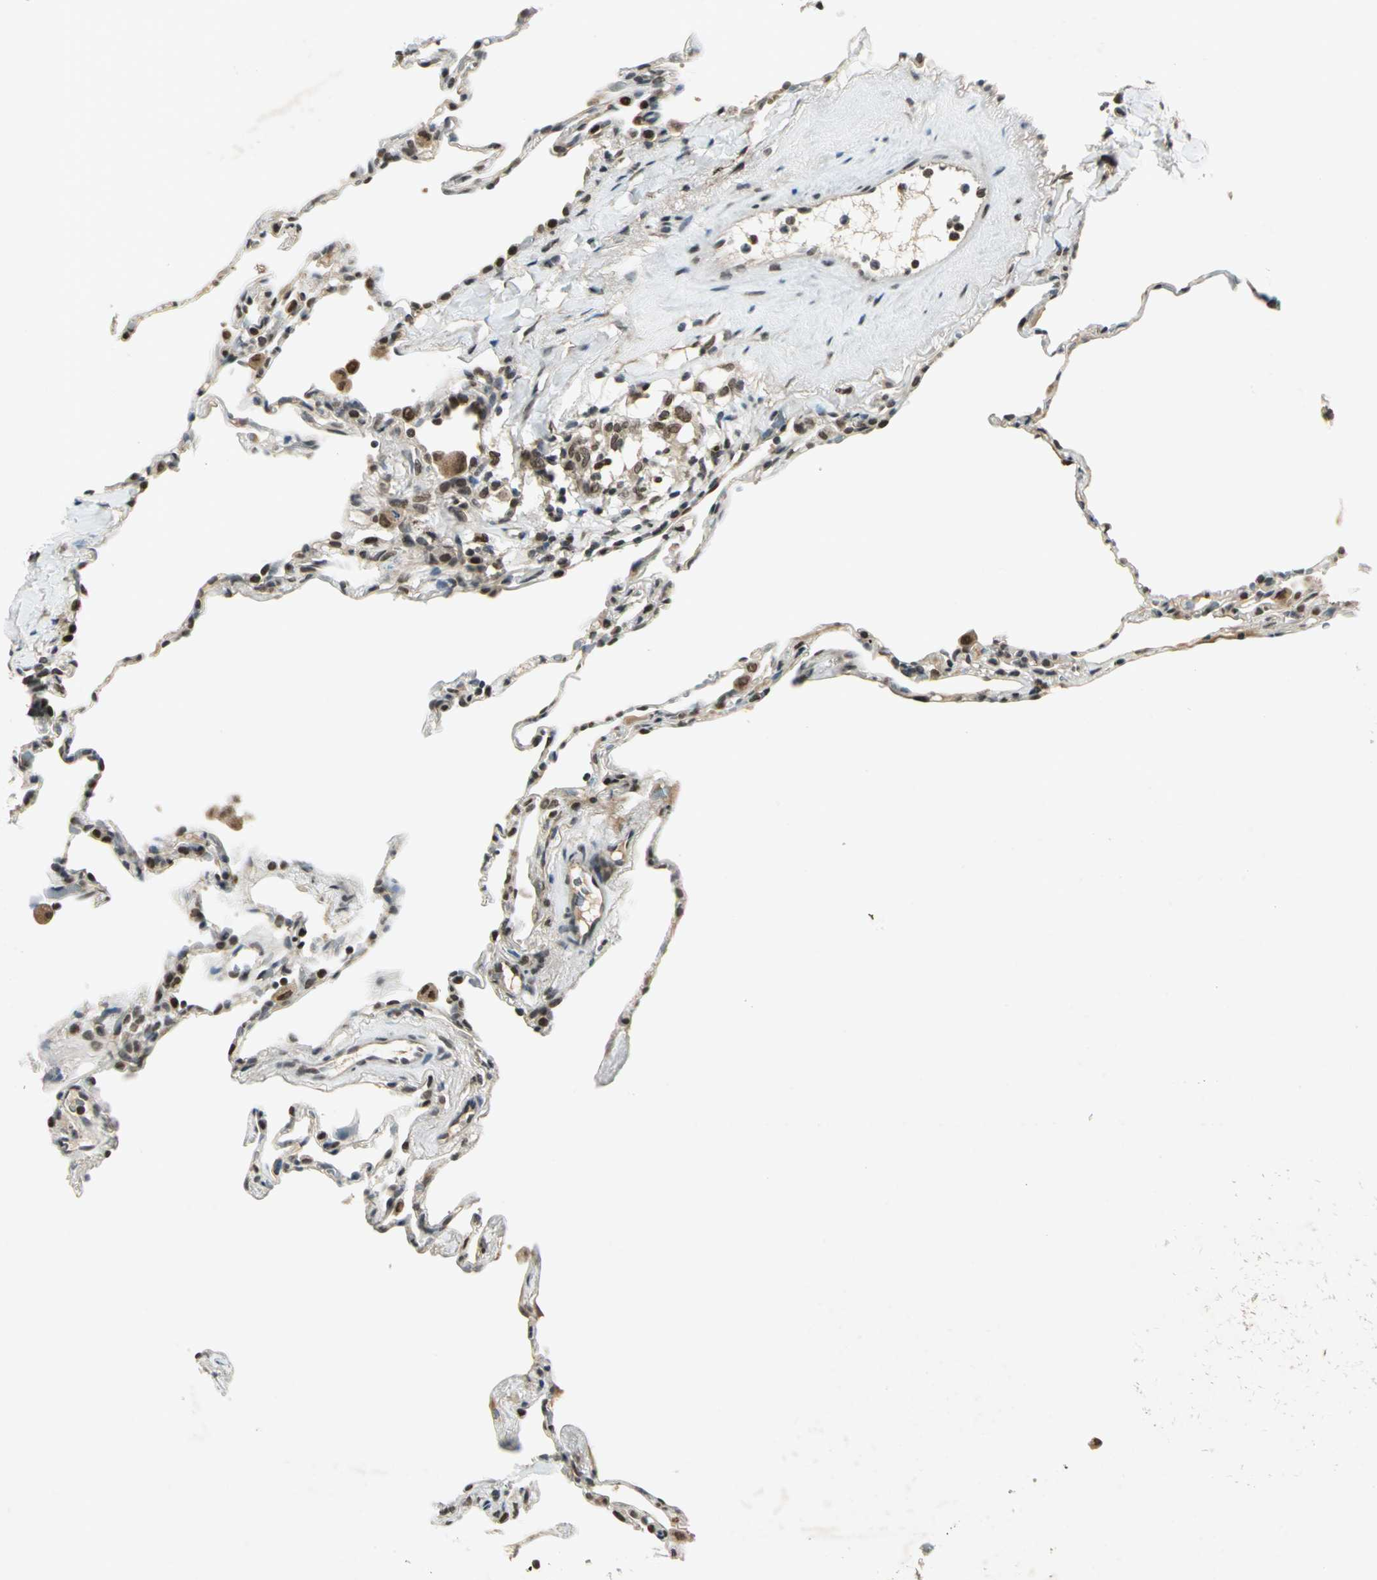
{"staining": {"intensity": "negative", "quantity": "none", "location": "none"}, "tissue": "lung", "cell_type": "Alveolar cells", "image_type": "normal", "snomed": [{"axis": "morphology", "description": "Normal tissue, NOS"}, {"axis": "topography", "description": "Lung"}], "caption": "Immunohistochemistry histopathology image of unremarkable lung: human lung stained with DAB (3,3'-diaminobenzidine) exhibits no significant protein expression in alveolar cells. (DAB immunohistochemistry (IHC) with hematoxylin counter stain).", "gene": "RAD17", "patient": {"sex": "male", "age": 59}}